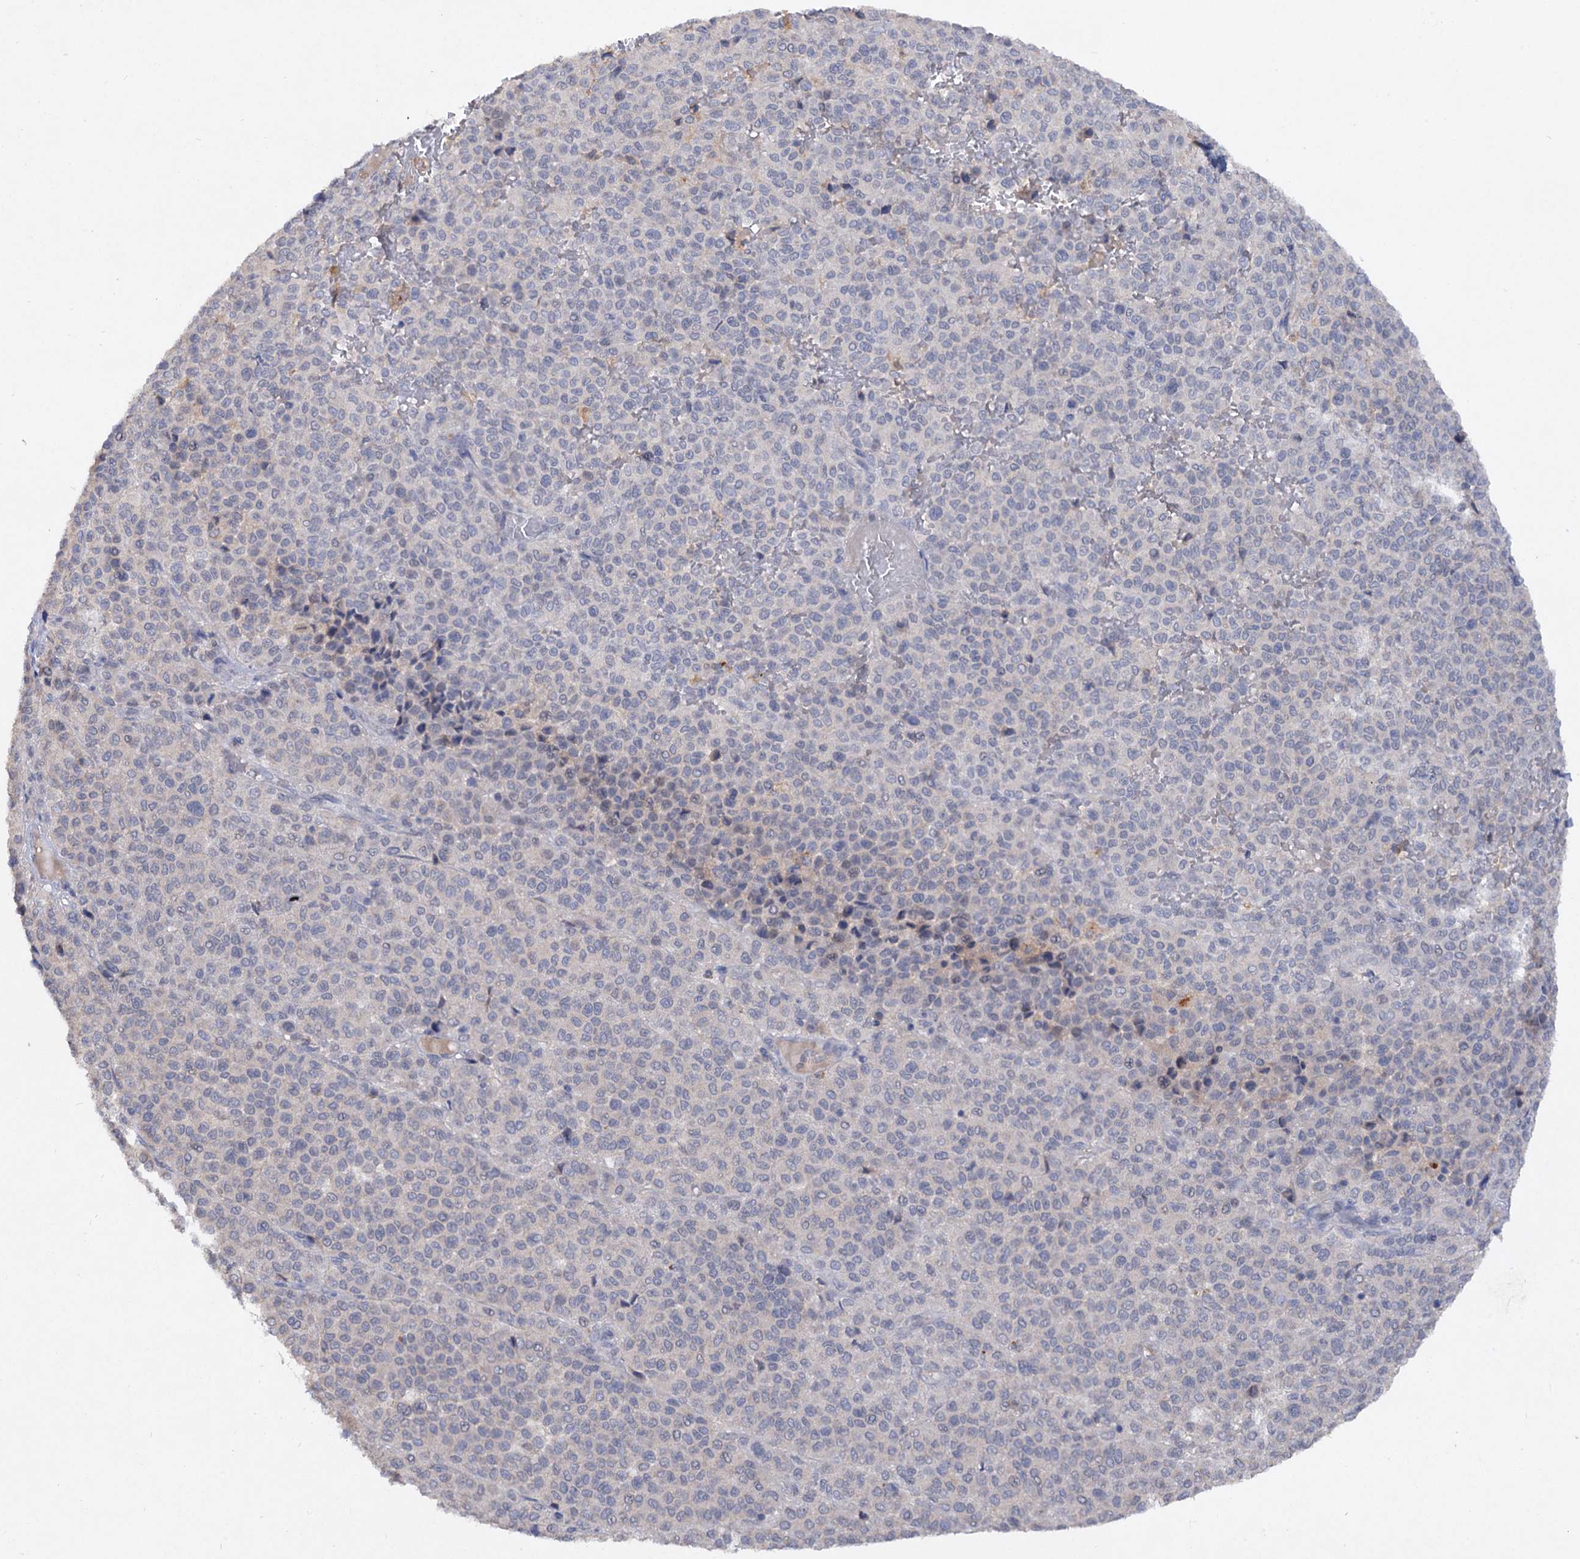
{"staining": {"intensity": "negative", "quantity": "none", "location": "none"}, "tissue": "melanoma", "cell_type": "Tumor cells", "image_type": "cancer", "snomed": [{"axis": "morphology", "description": "Malignant melanoma, Metastatic site"}, {"axis": "topography", "description": "Pancreas"}], "caption": "High power microscopy histopathology image of an immunohistochemistry histopathology image of melanoma, revealing no significant positivity in tumor cells.", "gene": "ATP4A", "patient": {"sex": "female", "age": 30}}